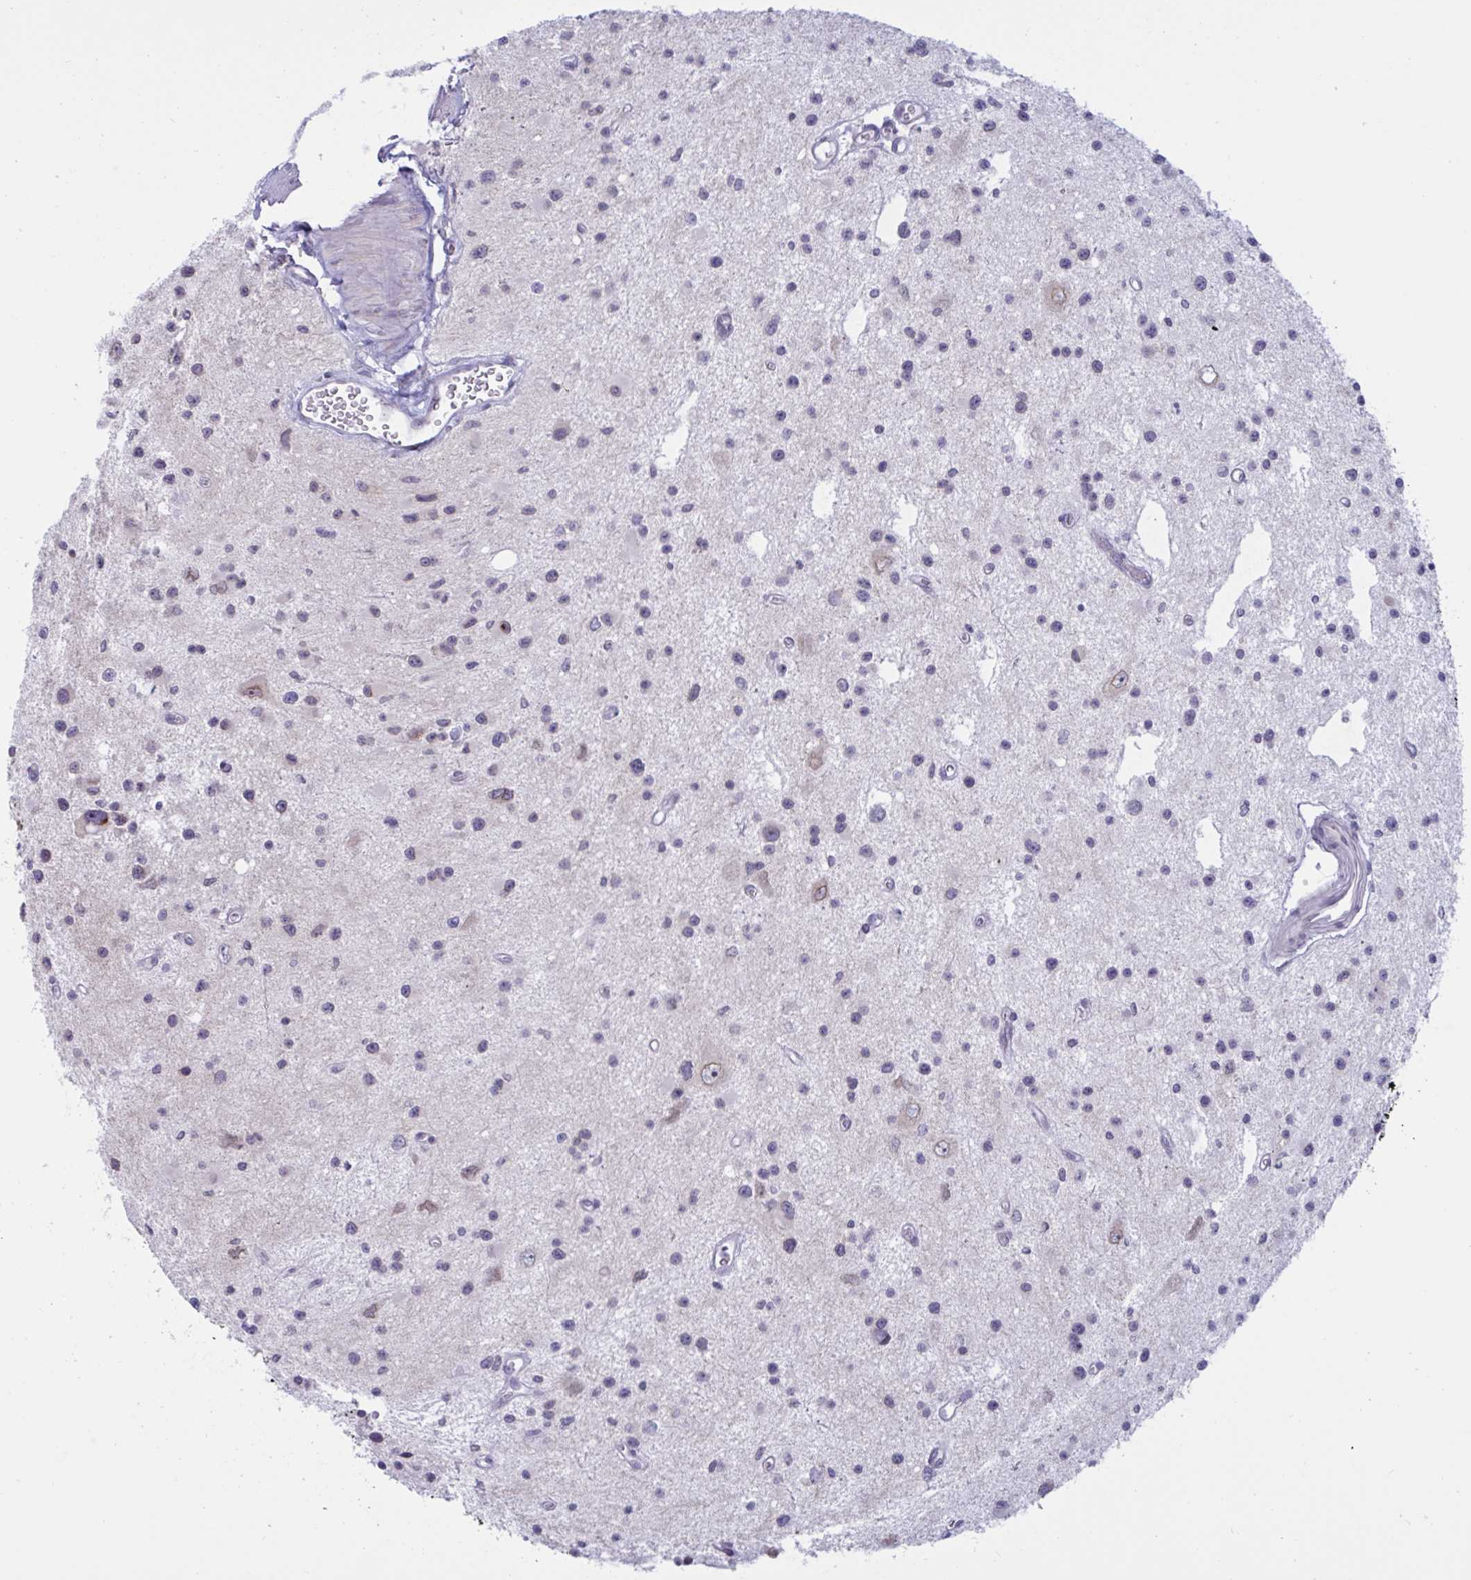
{"staining": {"intensity": "negative", "quantity": "none", "location": "none"}, "tissue": "glioma", "cell_type": "Tumor cells", "image_type": "cancer", "snomed": [{"axis": "morphology", "description": "Glioma, malignant, Low grade"}, {"axis": "topography", "description": "Brain"}], "caption": "This is a histopathology image of IHC staining of glioma, which shows no expression in tumor cells.", "gene": "DOCK11", "patient": {"sex": "male", "age": 43}}